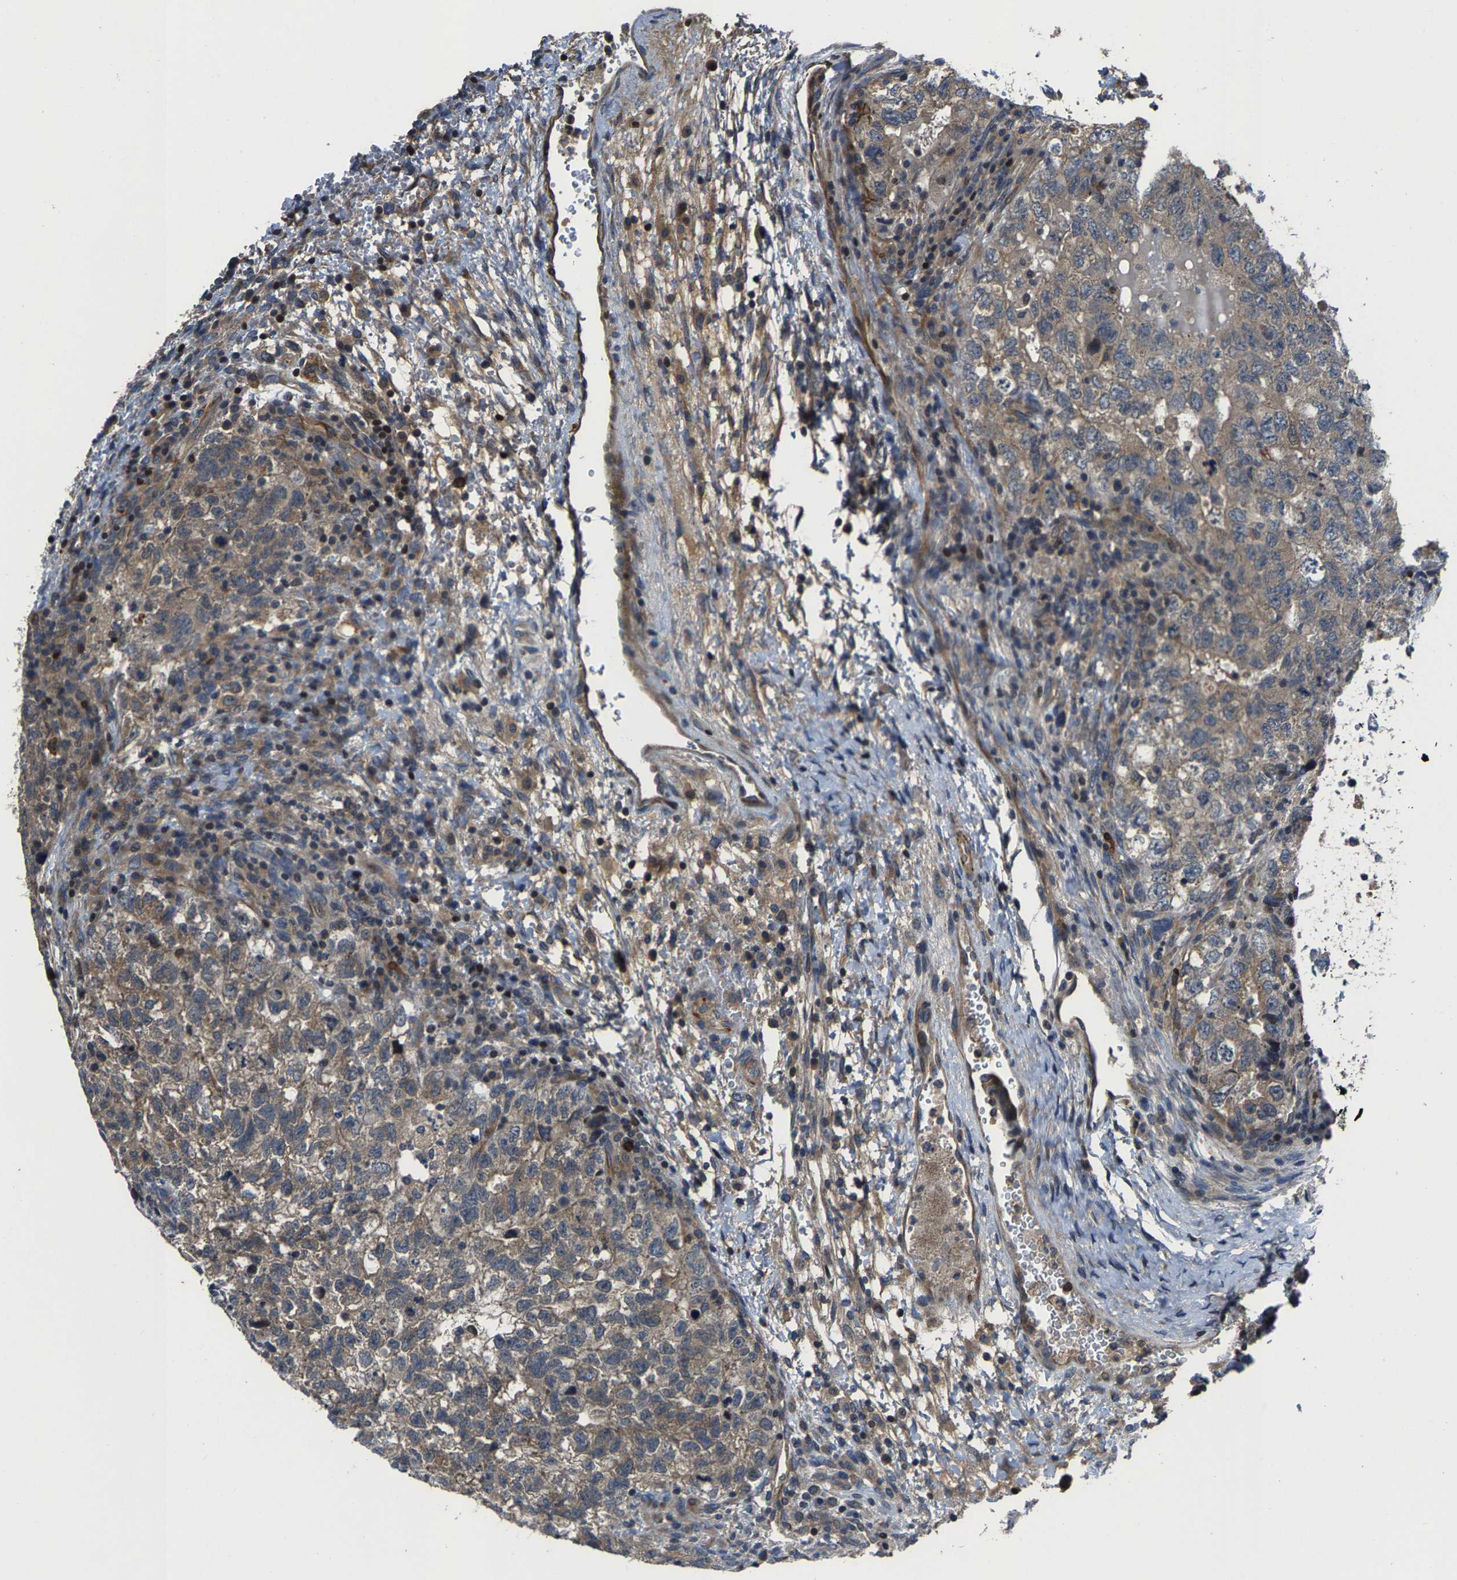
{"staining": {"intensity": "weak", "quantity": ">75%", "location": "cytoplasmic/membranous"}, "tissue": "testis cancer", "cell_type": "Tumor cells", "image_type": "cancer", "snomed": [{"axis": "morphology", "description": "Carcinoma, Embryonal, NOS"}, {"axis": "topography", "description": "Testis"}], "caption": "Embryonal carcinoma (testis) stained for a protein shows weak cytoplasmic/membranous positivity in tumor cells.", "gene": "AGBL3", "patient": {"sex": "male", "age": 36}}